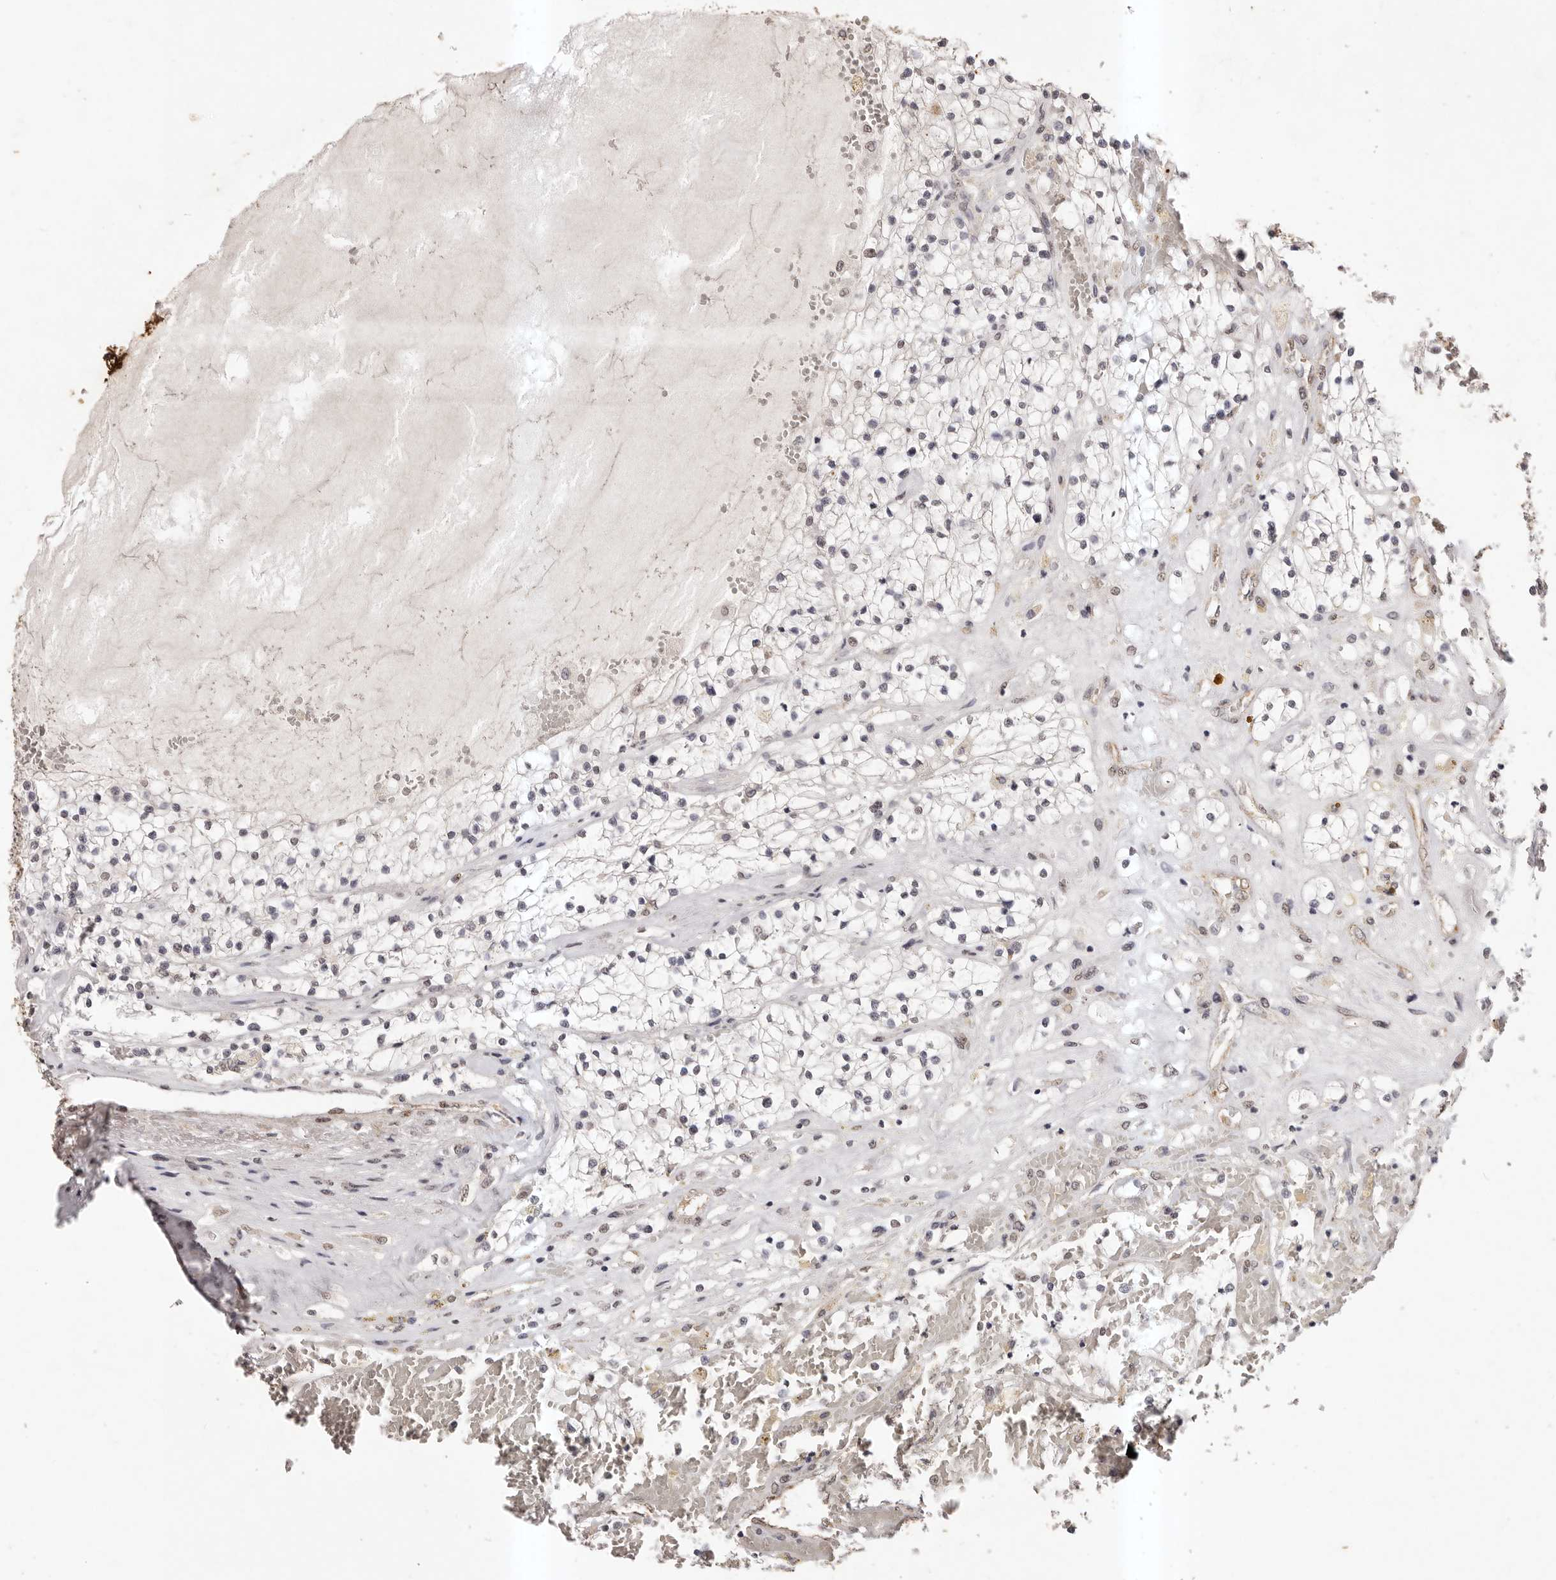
{"staining": {"intensity": "negative", "quantity": "none", "location": "none"}, "tissue": "renal cancer", "cell_type": "Tumor cells", "image_type": "cancer", "snomed": [{"axis": "morphology", "description": "Normal tissue, NOS"}, {"axis": "morphology", "description": "Adenocarcinoma, NOS"}, {"axis": "topography", "description": "Kidney"}], "caption": "Immunohistochemistry image of human adenocarcinoma (renal) stained for a protein (brown), which shows no expression in tumor cells.", "gene": "RPS6KA5", "patient": {"sex": "male", "age": 68}}